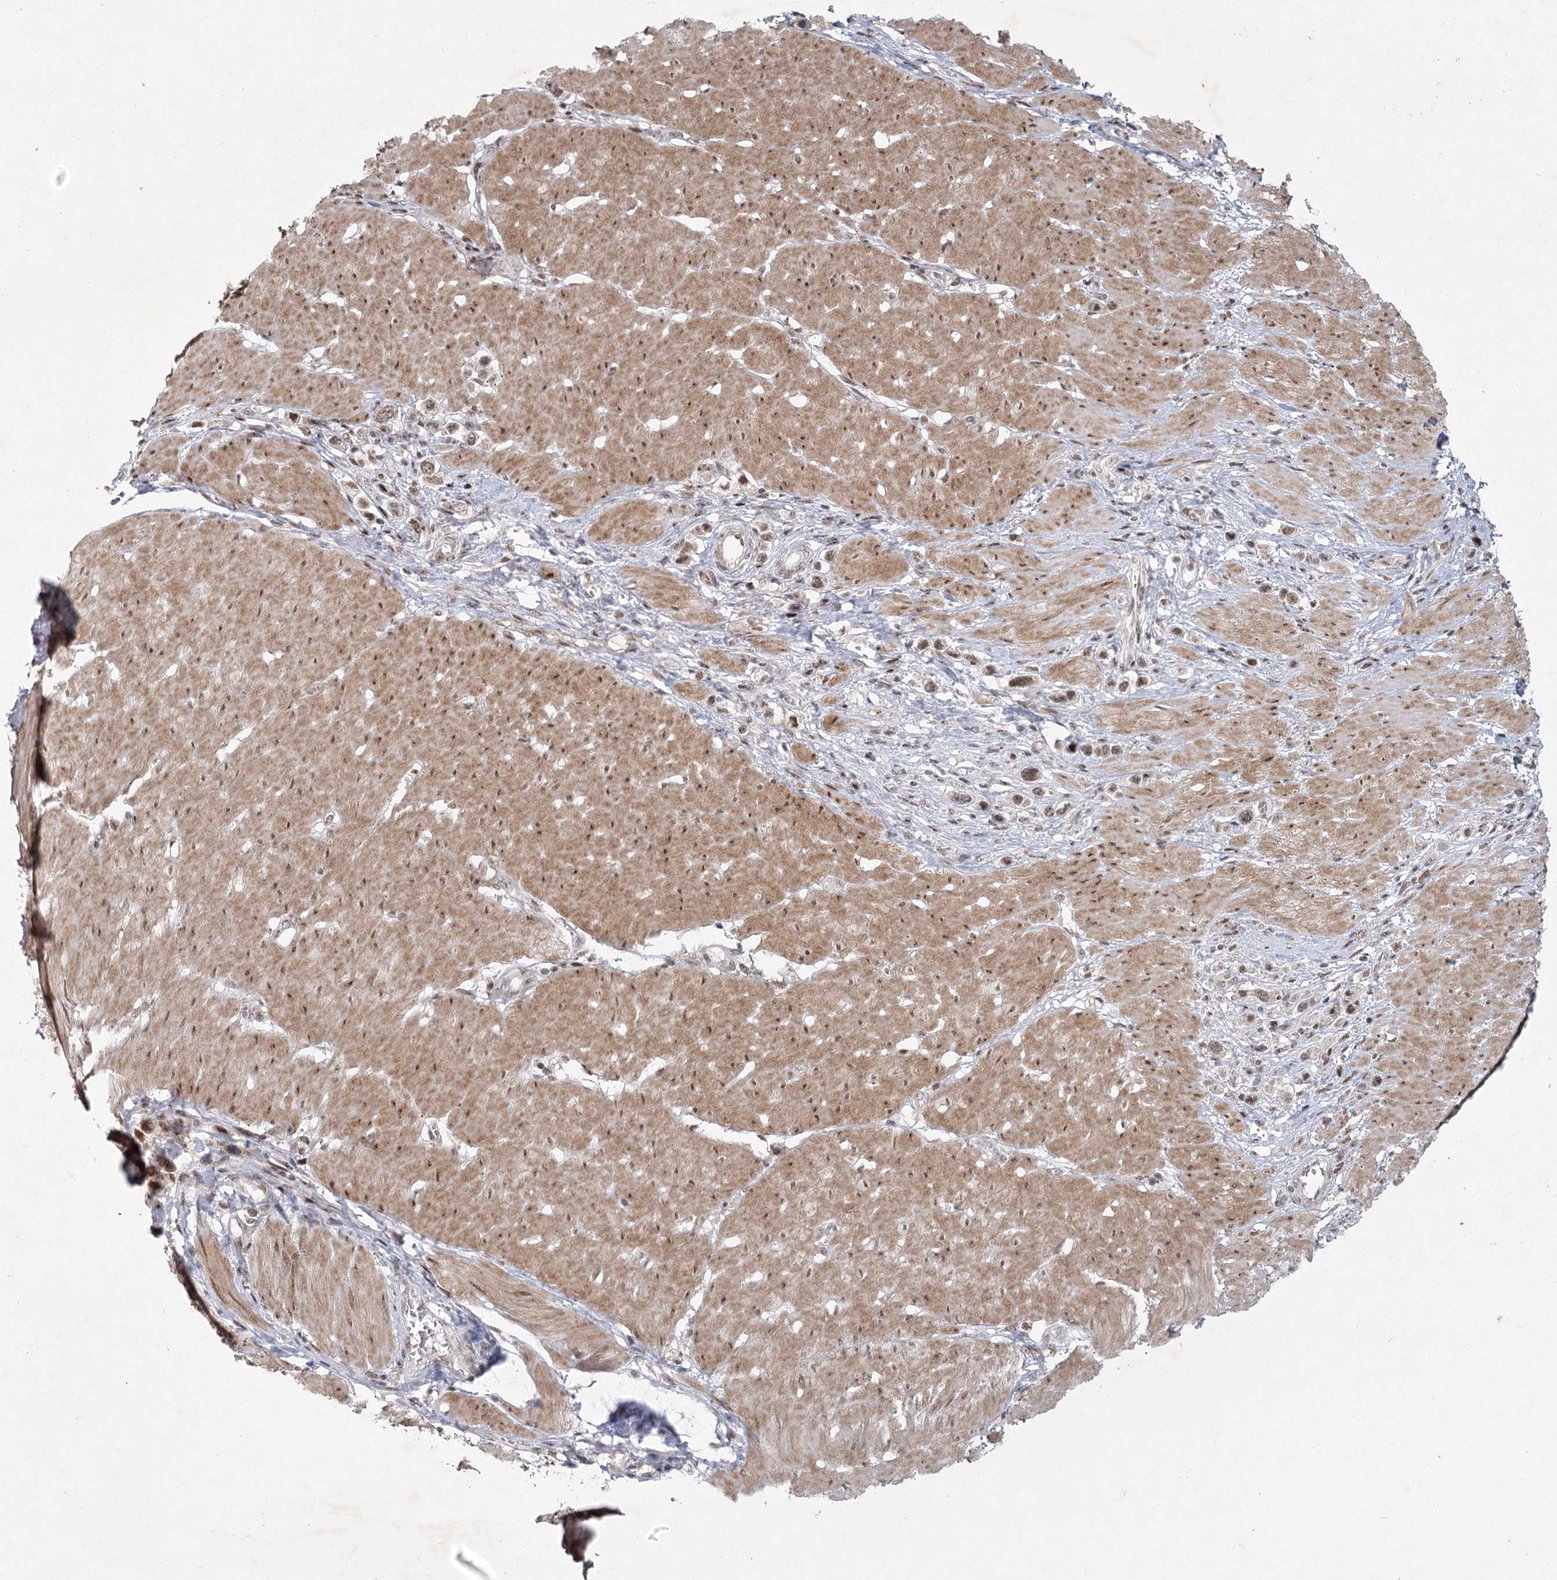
{"staining": {"intensity": "moderate", "quantity": ">75%", "location": "nuclear"}, "tissue": "stomach cancer", "cell_type": "Tumor cells", "image_type": "cancer", "snomed": [{"axis": "morphology", "description": "Normal tissue, NOS"}, {"axis": "morphology", "description": "Adenocarcinoma, NOS"}, {"axis": "topography", "description": "Stomach, upper"}, {"axis": "topography", "description": "Stomach"}], "caption": "Adenocarcinoma (stomach) stained with a brown dye exhibits moderate nuclear positive staining in about >75% of tumor cells.", "gene": "CIB4", "patient": {"sex": "female", "age": 65}}